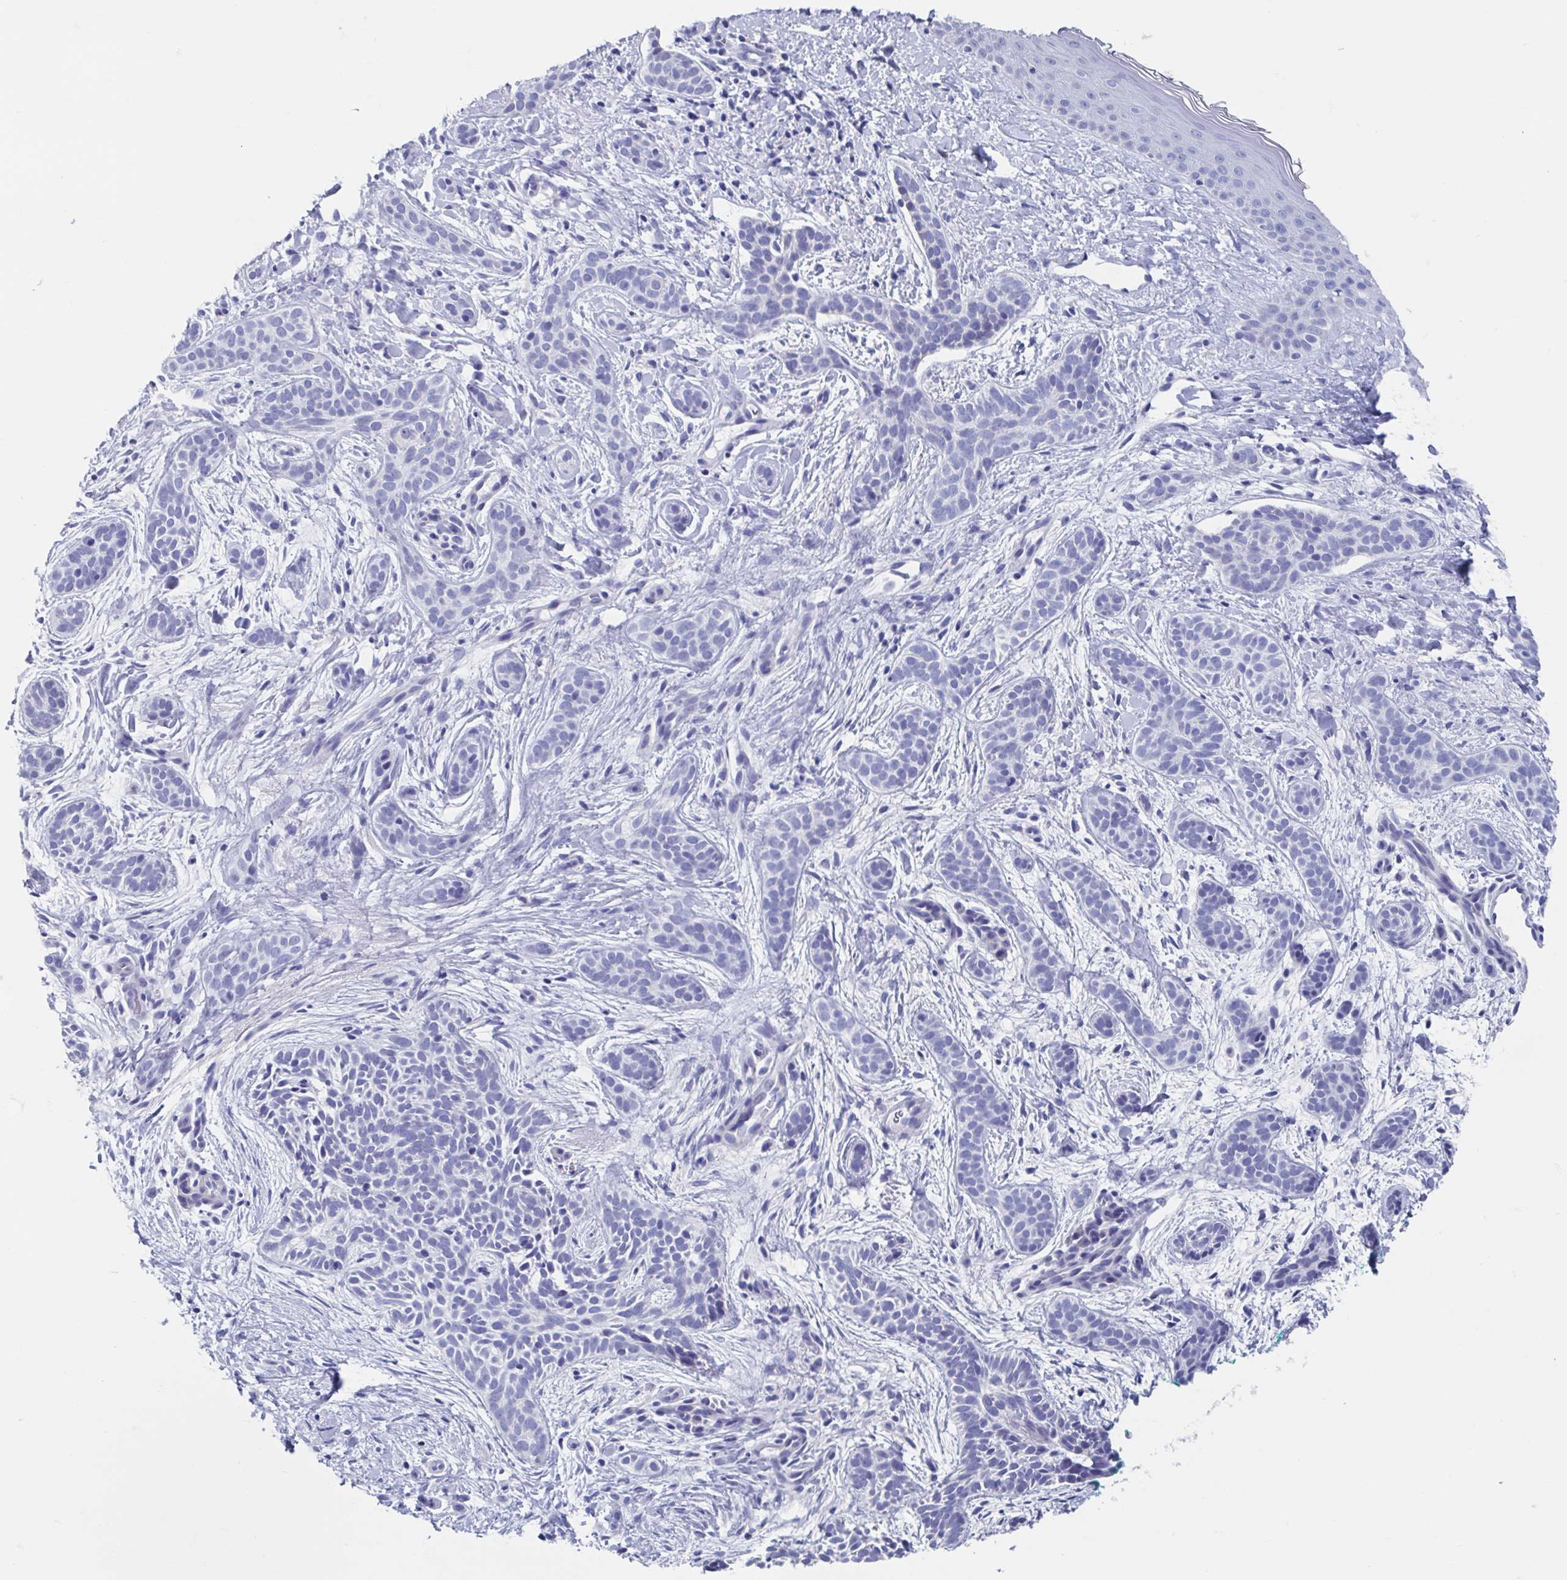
{"staining": {"intensity": "negative", "quantity": "none", "location": "none"}, "tissue": "skin cancer", "cell_type": "Tumor cells", "image_type": "cancer", "snomed": [{"axis": "morphology", "description": "Basal cell carcinoma"}, {"axis": "topography", "description": "Skin"}], "caption": "There is no significant expression in tumor cells of skin basal cell carcinoma. The staining was performed using DAB to visualize the protein expression in brown, while the nuclei were stained in blue with hematoxylin (Magnification: 20x).", "gene": "SHCBP1L", "patient": {"sex": "male", "age": 63}}